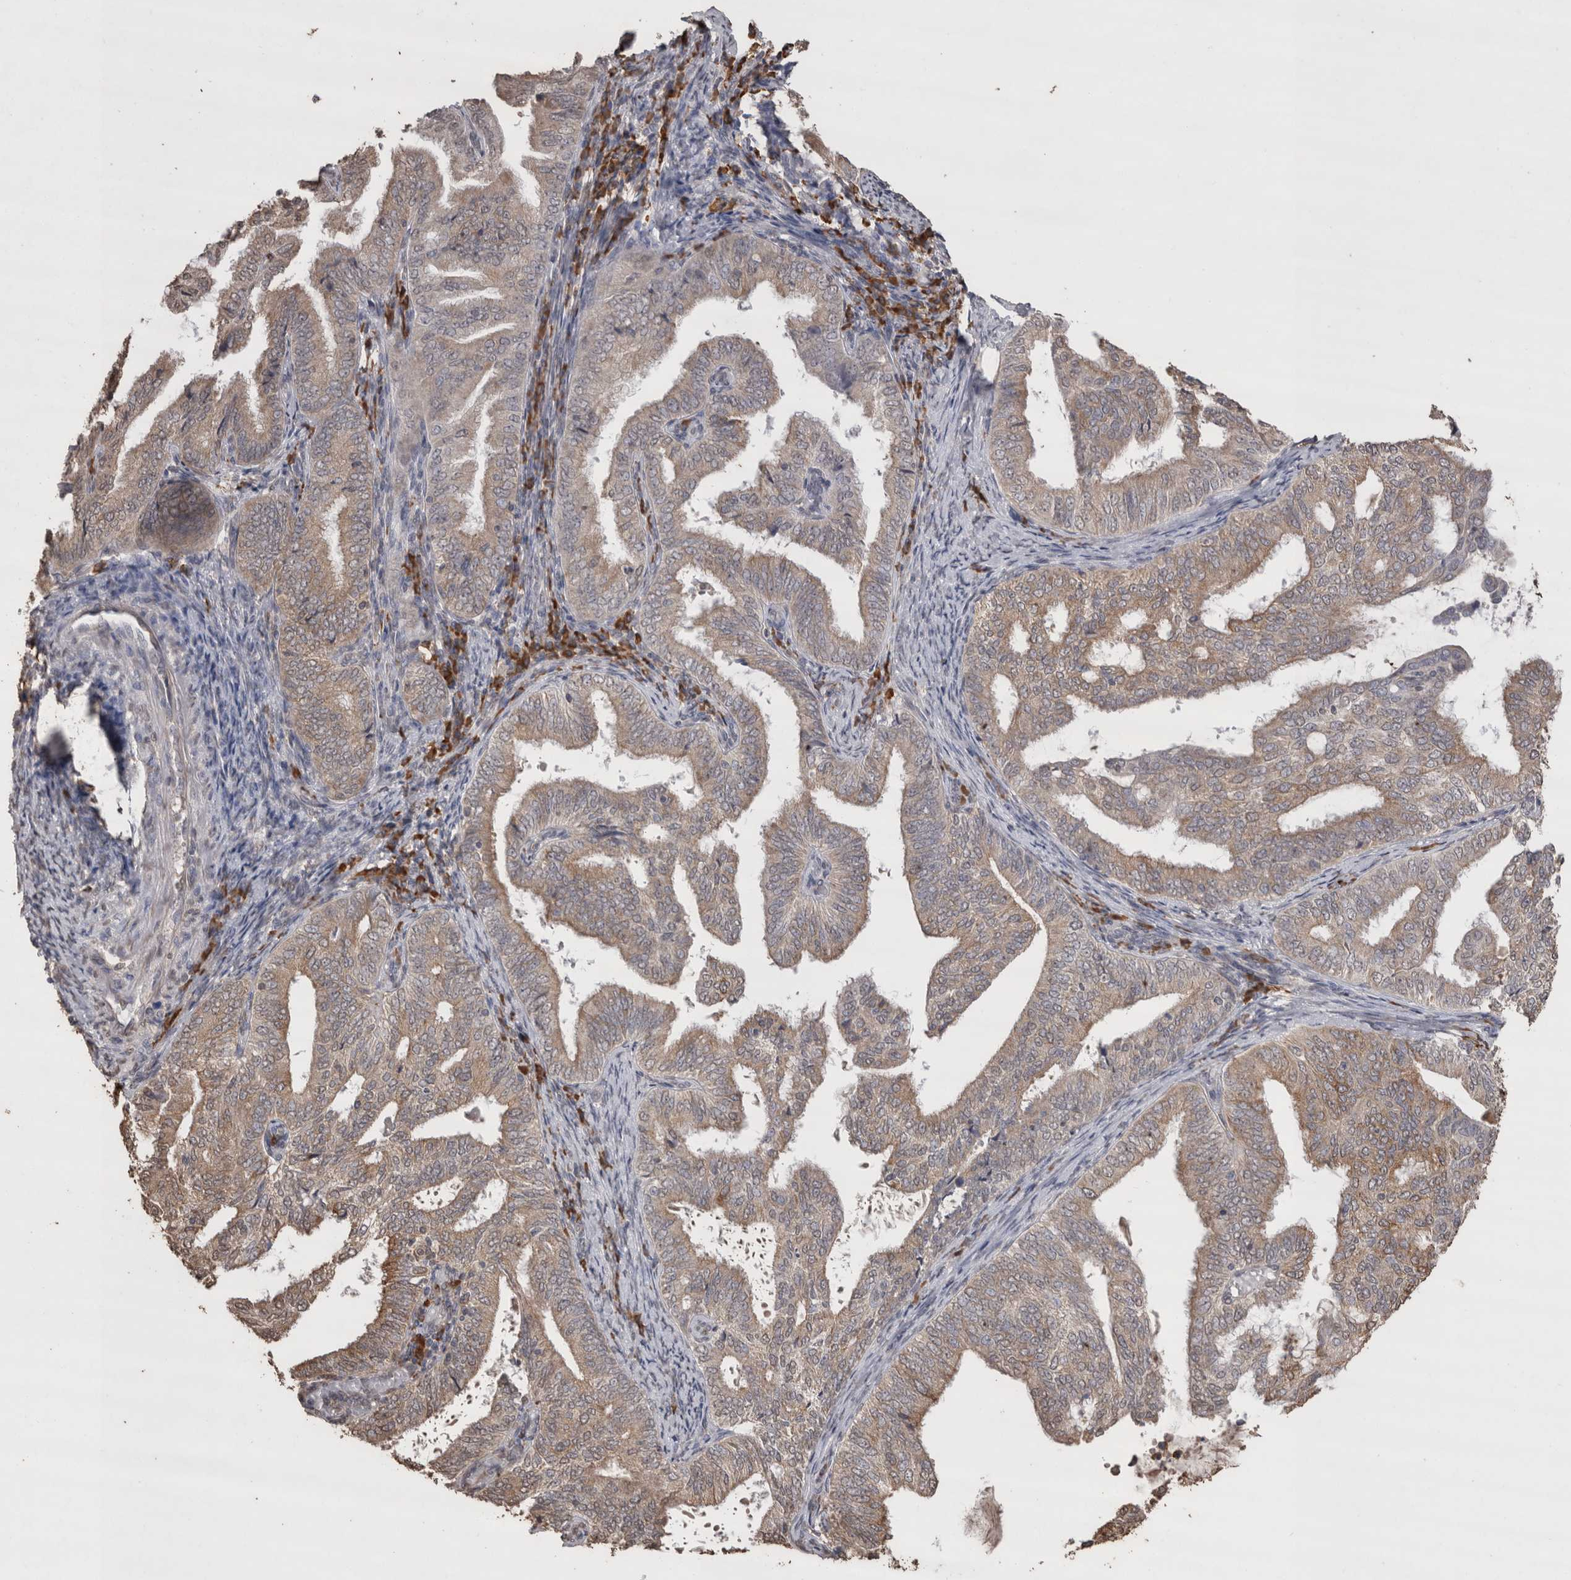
{"staining": {"intensity": "moderate", "quantity": "25%-75%", "location": "cytoplasmic/membranous"}, "tissue": "endometrial cancer", "cell_type": "Tumor cells", "image_type": "cancer", "snomed": [{"axis": "morphology", "description": "Adenocarcinoma, NOS"}, {"axis": "topography", "description": "Endometrium"}], "caption": "Human endometrial adenocarcinoma stained for a protein (brown) exhibits moderate cytoplasmic/membranous positive positivity in approximately 25%-75% of tumor cells.", "gene": "CRELD2", "patient": {"sex": "female", "age": 58}}